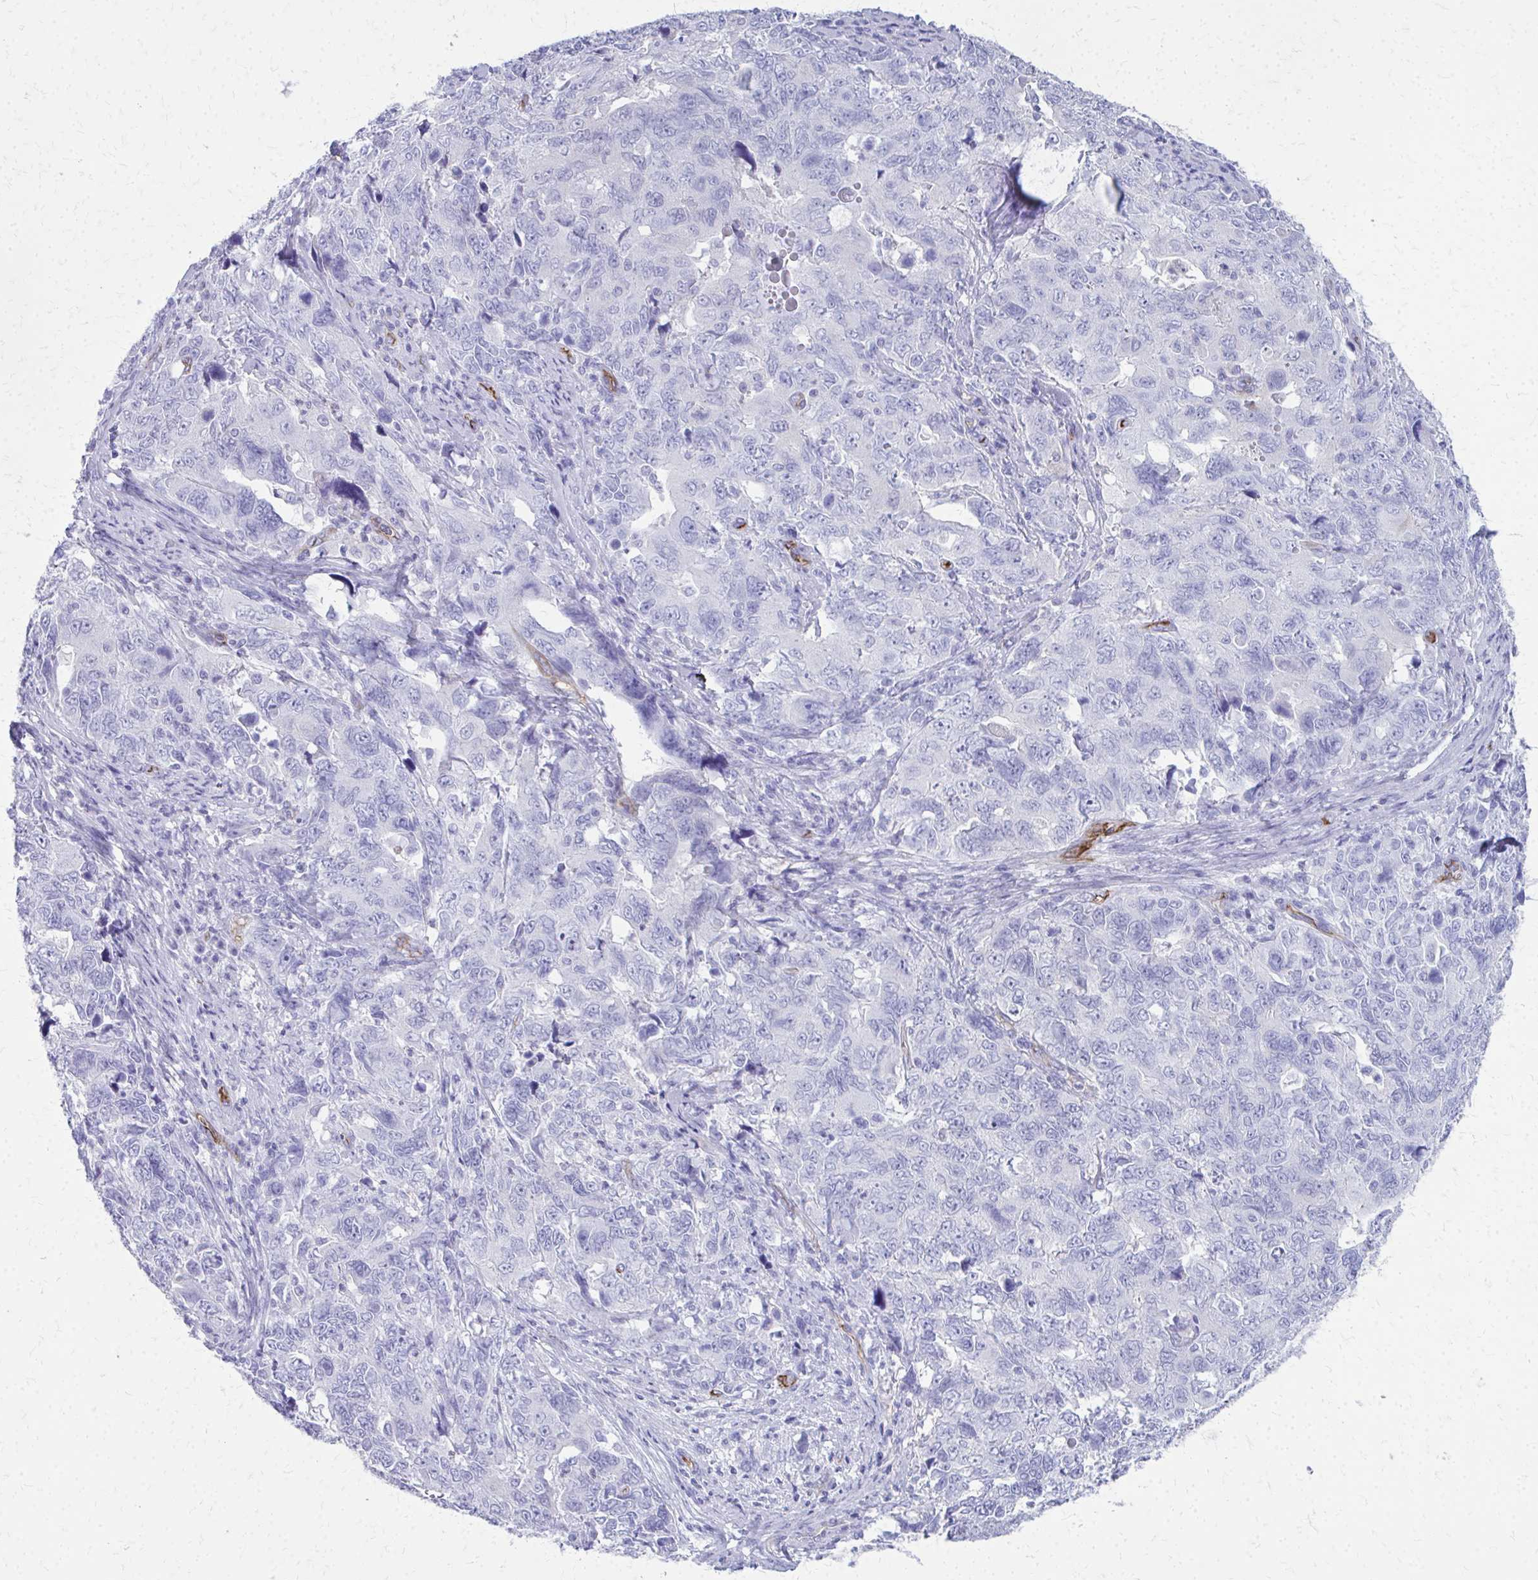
{"staining": {"intensity": "negative", "quantity": "none", "location": "none"}, "tissue": "cervical cancer", "cell_type": "Tumor cells", "image_type": "cancer", "snomed": [{"axis": "morphology", "description": "Adenocarcinoma, NOS"}, {"axis": "topography", "description": "Cervix"}], "caption": "An image of human cervical cancer is negative for staining in tumor cells. (DAB (3,3'-diaminobenzidine) IHC with hematoxylin counter stain).", "gene": "TPSG1", "patient": {"sex": "female", "age": 63}}